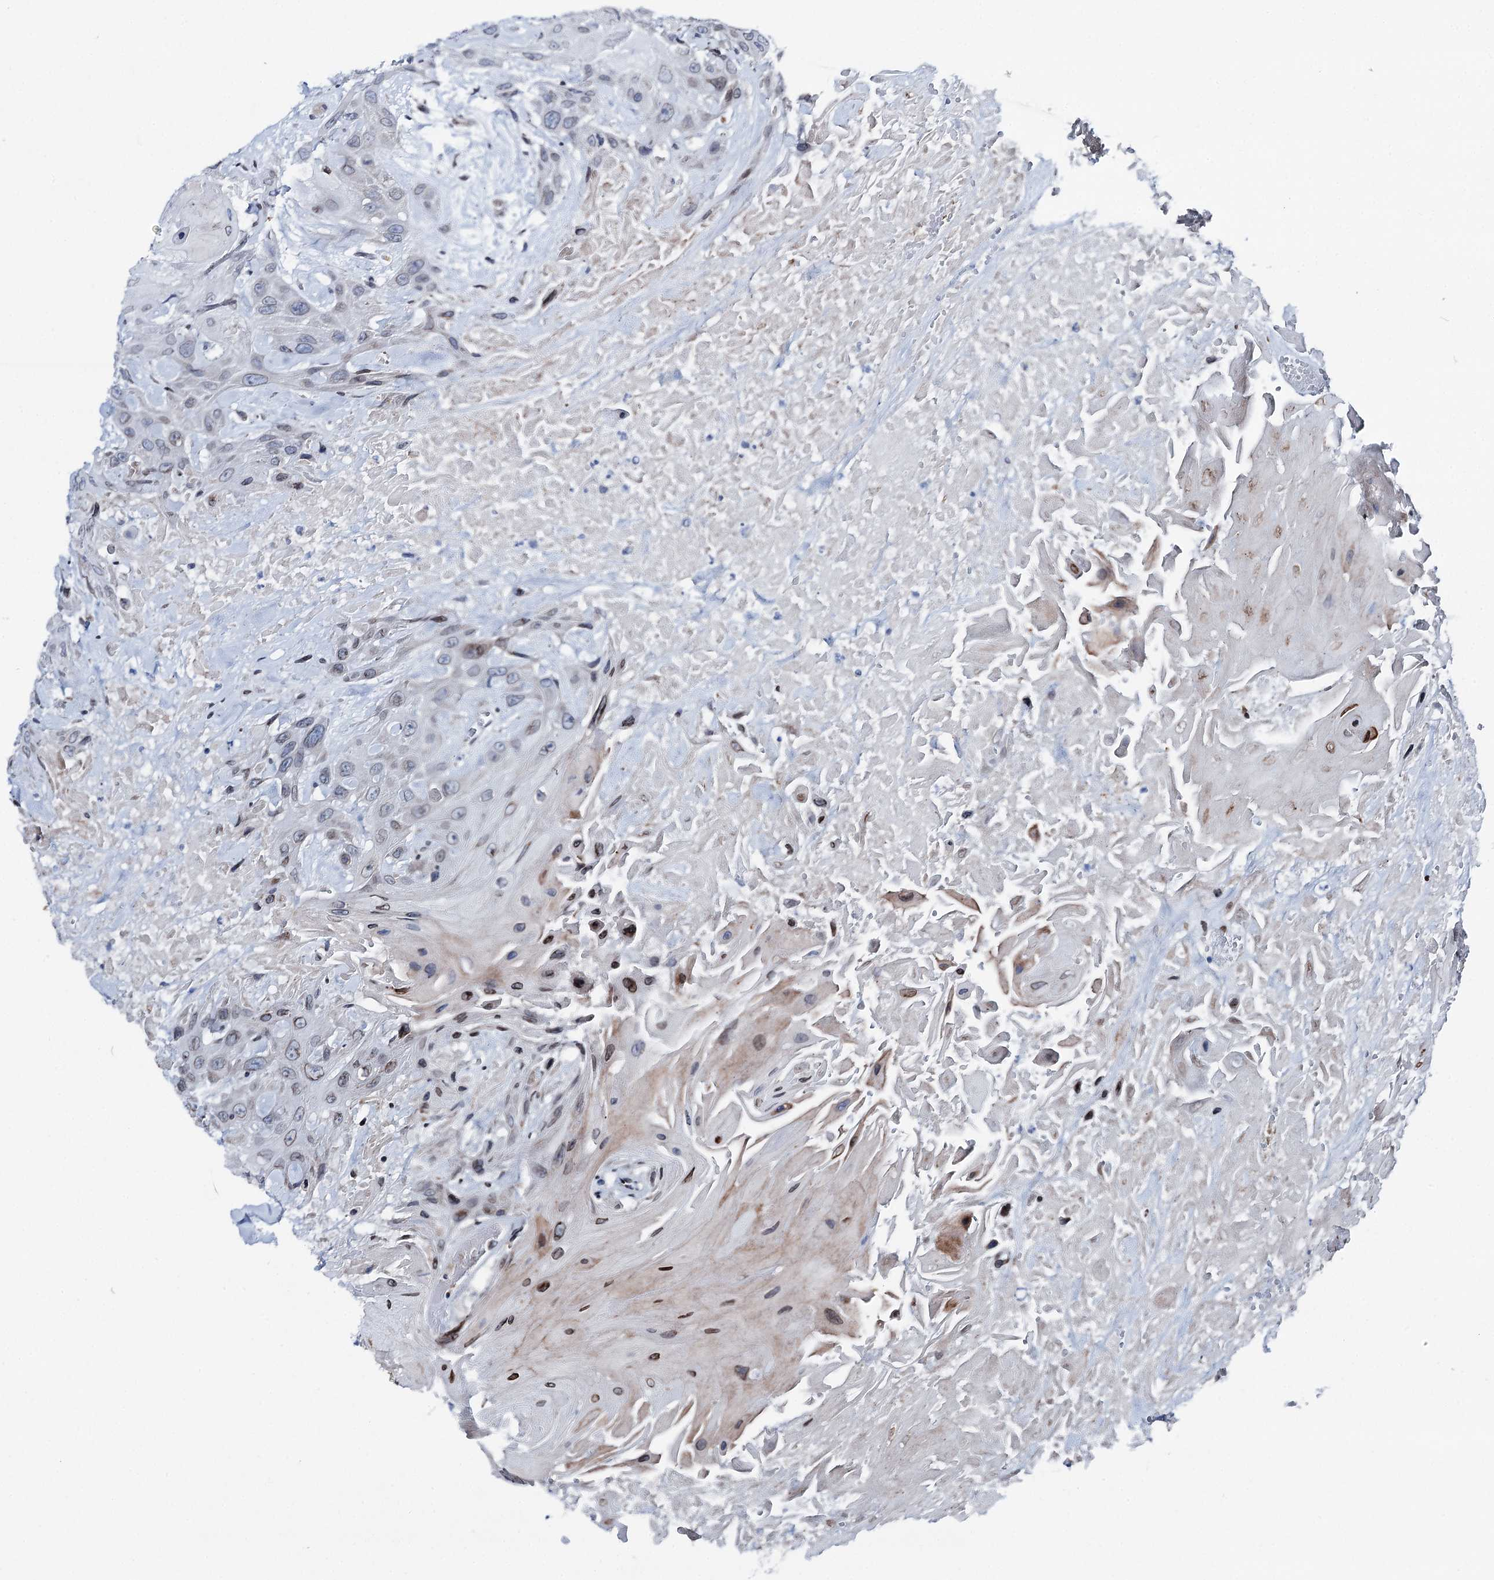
{"staining": {"intensity": "weak", "quantity": "<25%", "location": "cytoplasmic/membranous,nuclear"}, "tissue": "head and neck cancer", "cell_type": "Tumor cells", "image_type": "cancer", "snomed": [{"axis": "morphology", "description": "Squamous cell carcinoma, NOS"}, {"axis": "topography", "description": "Head-Neck"}], "caption": "High magnification brightfield microscopy of head and neck cancer stained with DAB (brown) and counterstained with hematoxylin (blue): tumor cells show no significant positivity.", "gene": "MRPL14", "patient": {"sex": "male", "age": 81}}